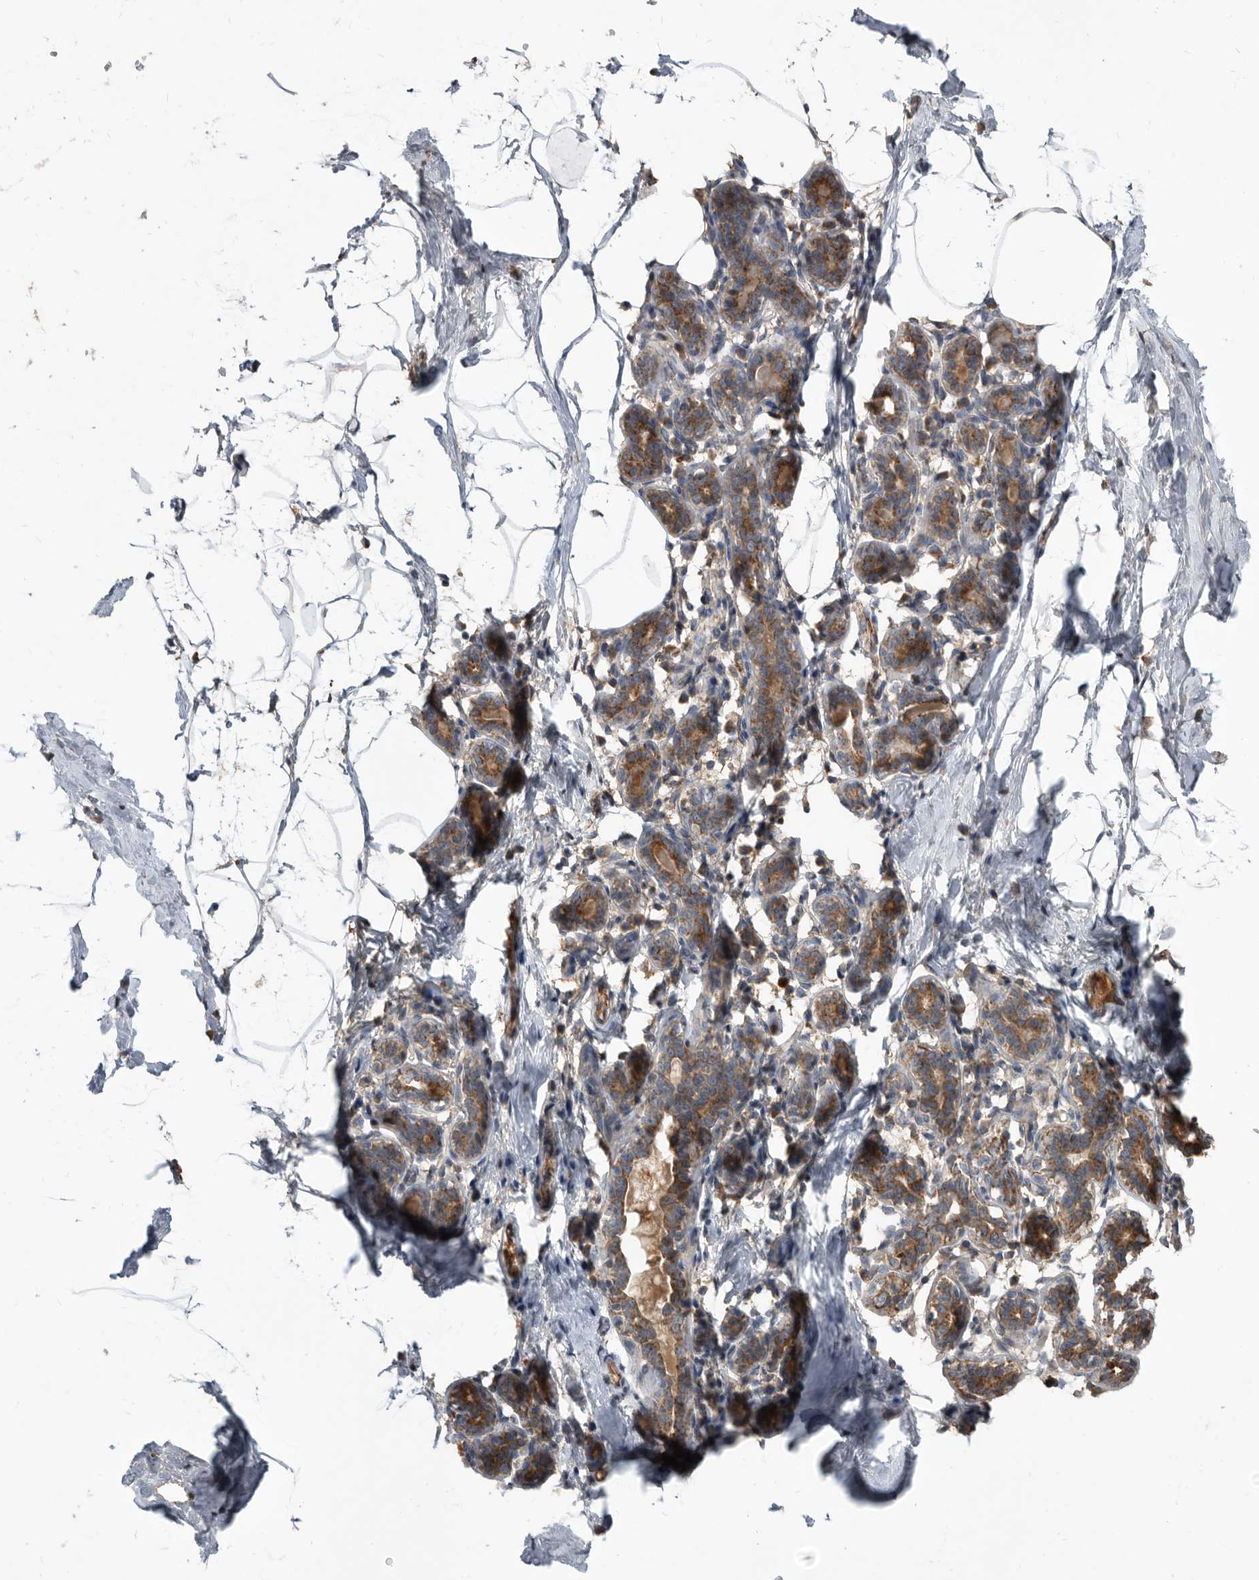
{"staining": {"intensity": "moderate", "quantity": ">75%", "location": "cytoplasmic/membranous"}, "tissue": "breast", "cell_type": "Glandular cells", "image_type": "normal", "snomed": [{"axis": "morphology", "description": "Normal tissue, NOS"}, {"axis": "morphology", "description": "Lobular carcinoma"}, {"axis": "topography", "description": "Breast"}], "caption": "Immunohistochemical staining of benign human breast exhibits medium levels of moderate cytoplasmic/membranous expression in approximately >75% of glandular cells.", "gene": "PI15", "patient": {"sex": "female", "age": 62}}